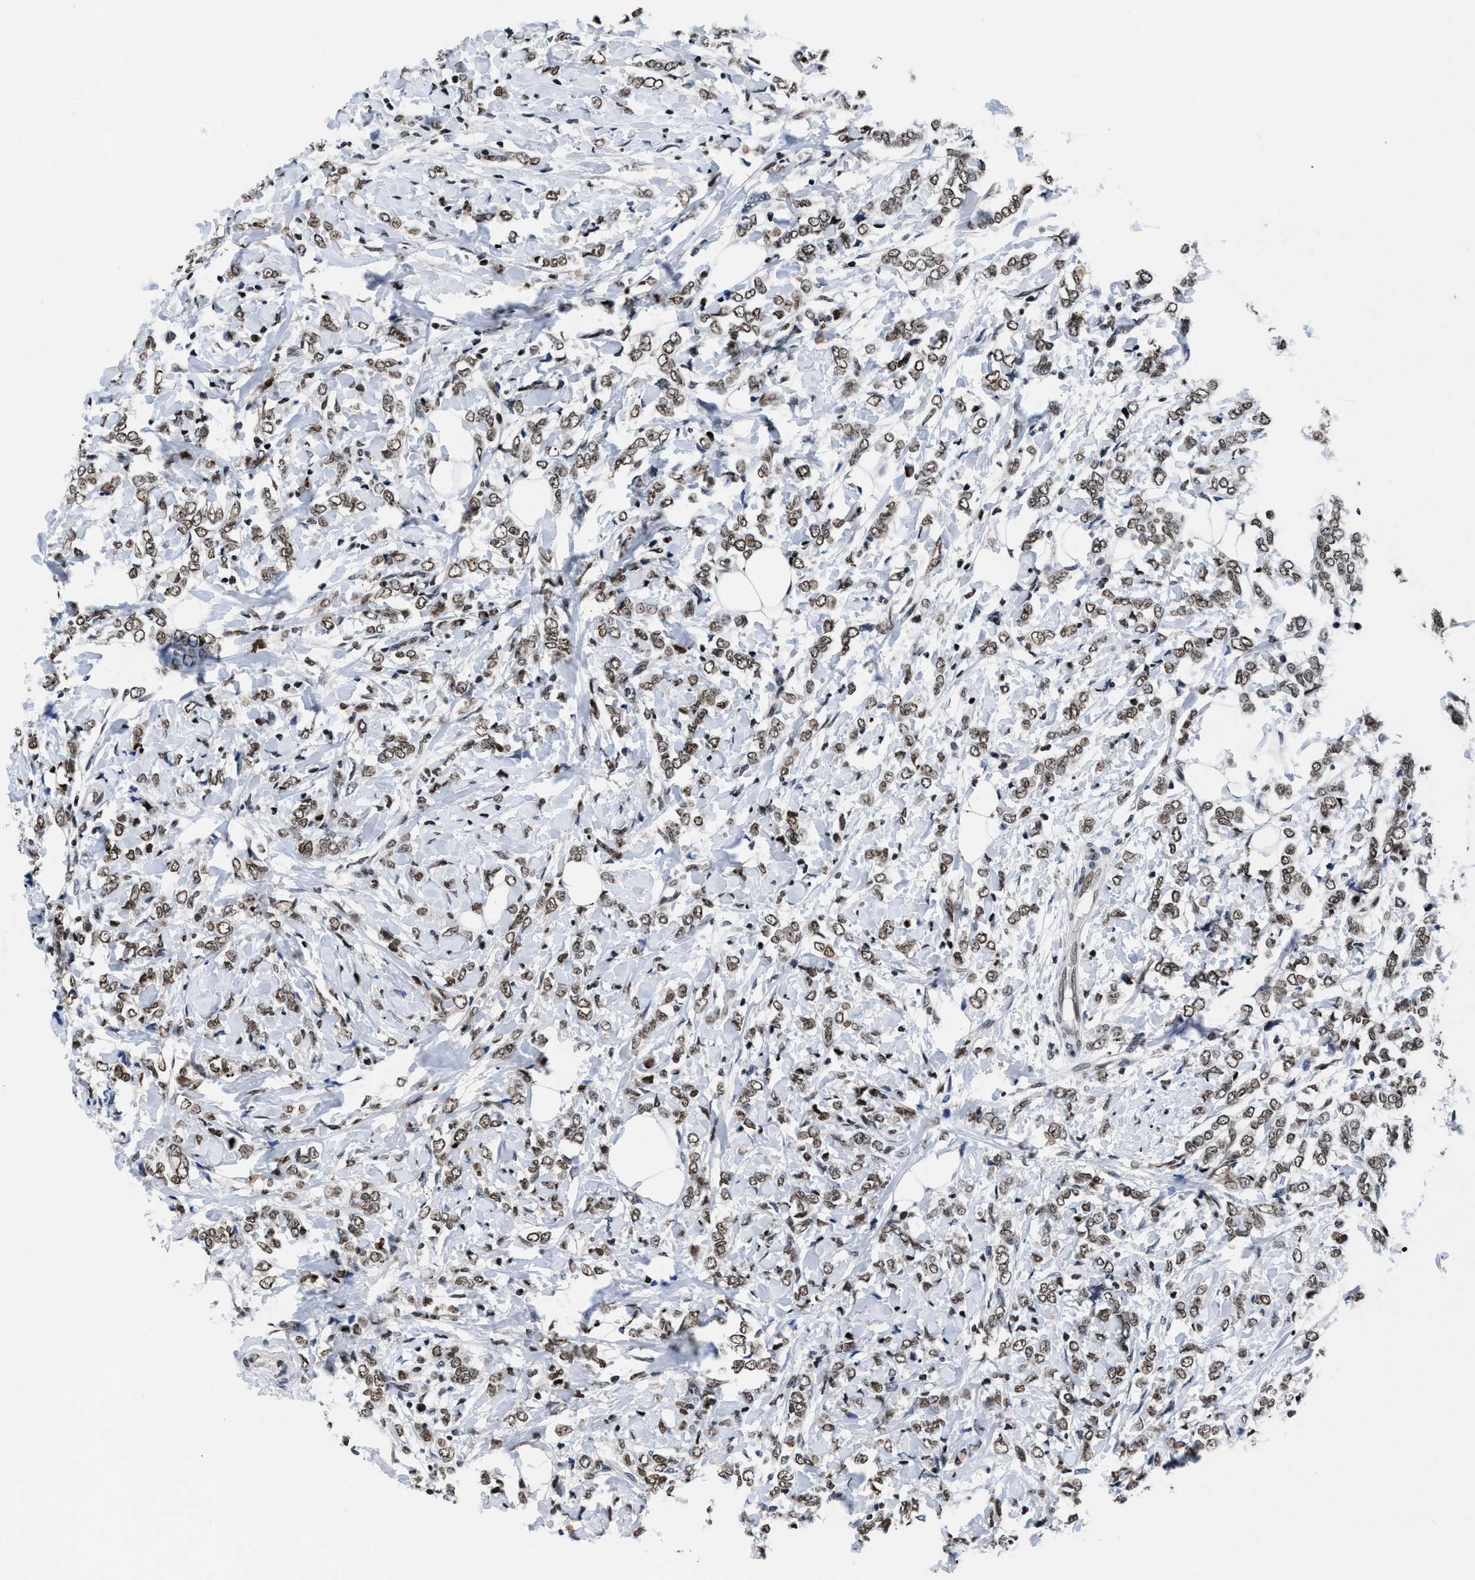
{"staining": {"intensity": "moderate", "quantity": ">75%", "location": "nuclear"}, "tissue": "breast cancer", "cell_type": "Tumor cells", "image_type": "cancer", "snomed": [{"axis": "morphology", "description": "Normal tissue, NOS"}, {"axis": "morphology", "description": "Lobular carcinoma"}, {"axis": "topography", "description": "Breast"}], "caption": "Breast cancer (lobular carcinoma) stained with DAB (3,3'-diaminobenzidine) immunohistochemistry (IHC) demonstrates medium levels of moderate nuclear staining in approximately >75% of tumor cells.", "gene": "WDR81", "patient": {"sex": "female", "age": 47}}